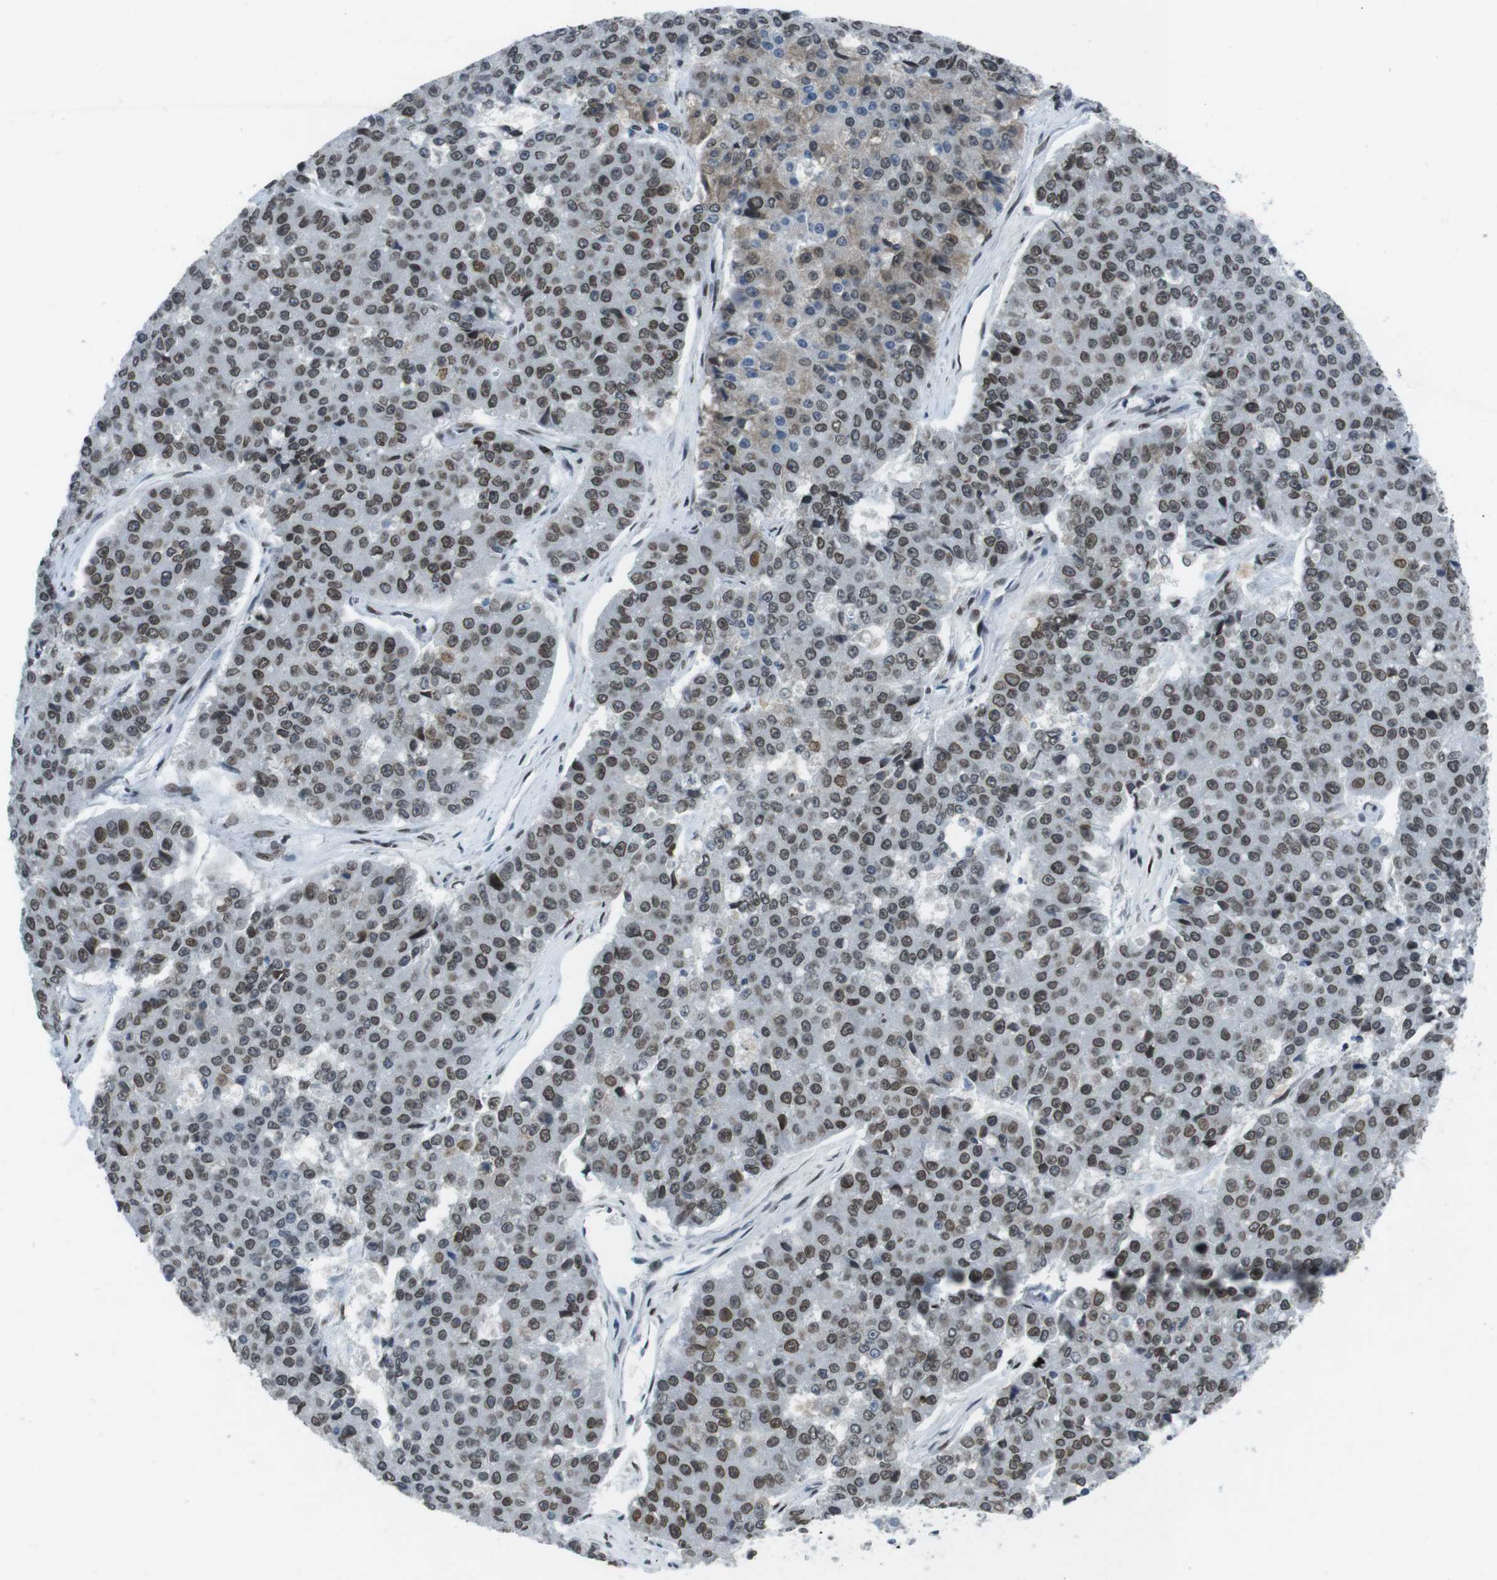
{"staining": {"intensity": "moderate", "quantity": ">75%", "location": "cytoplasmic/membranous,nuclear"}, "tissue": "pancreatic cancer", "cell_type": "Tumor cells", "image_type": "cancer", "snomed": [{"axis": "morphology", "description": "Adenocarcinoma, NOS"}, {"axis": "topography", "description": "Pancreas"}], "caption": "Protein expression analysis of human pancreatic cancer reveals moderate cytoplasmic/membranous and nuclear expression in about >75% of tumor cells.", "gene": "MAD1L1", "patient": {"sex": "male", "age": 50}}